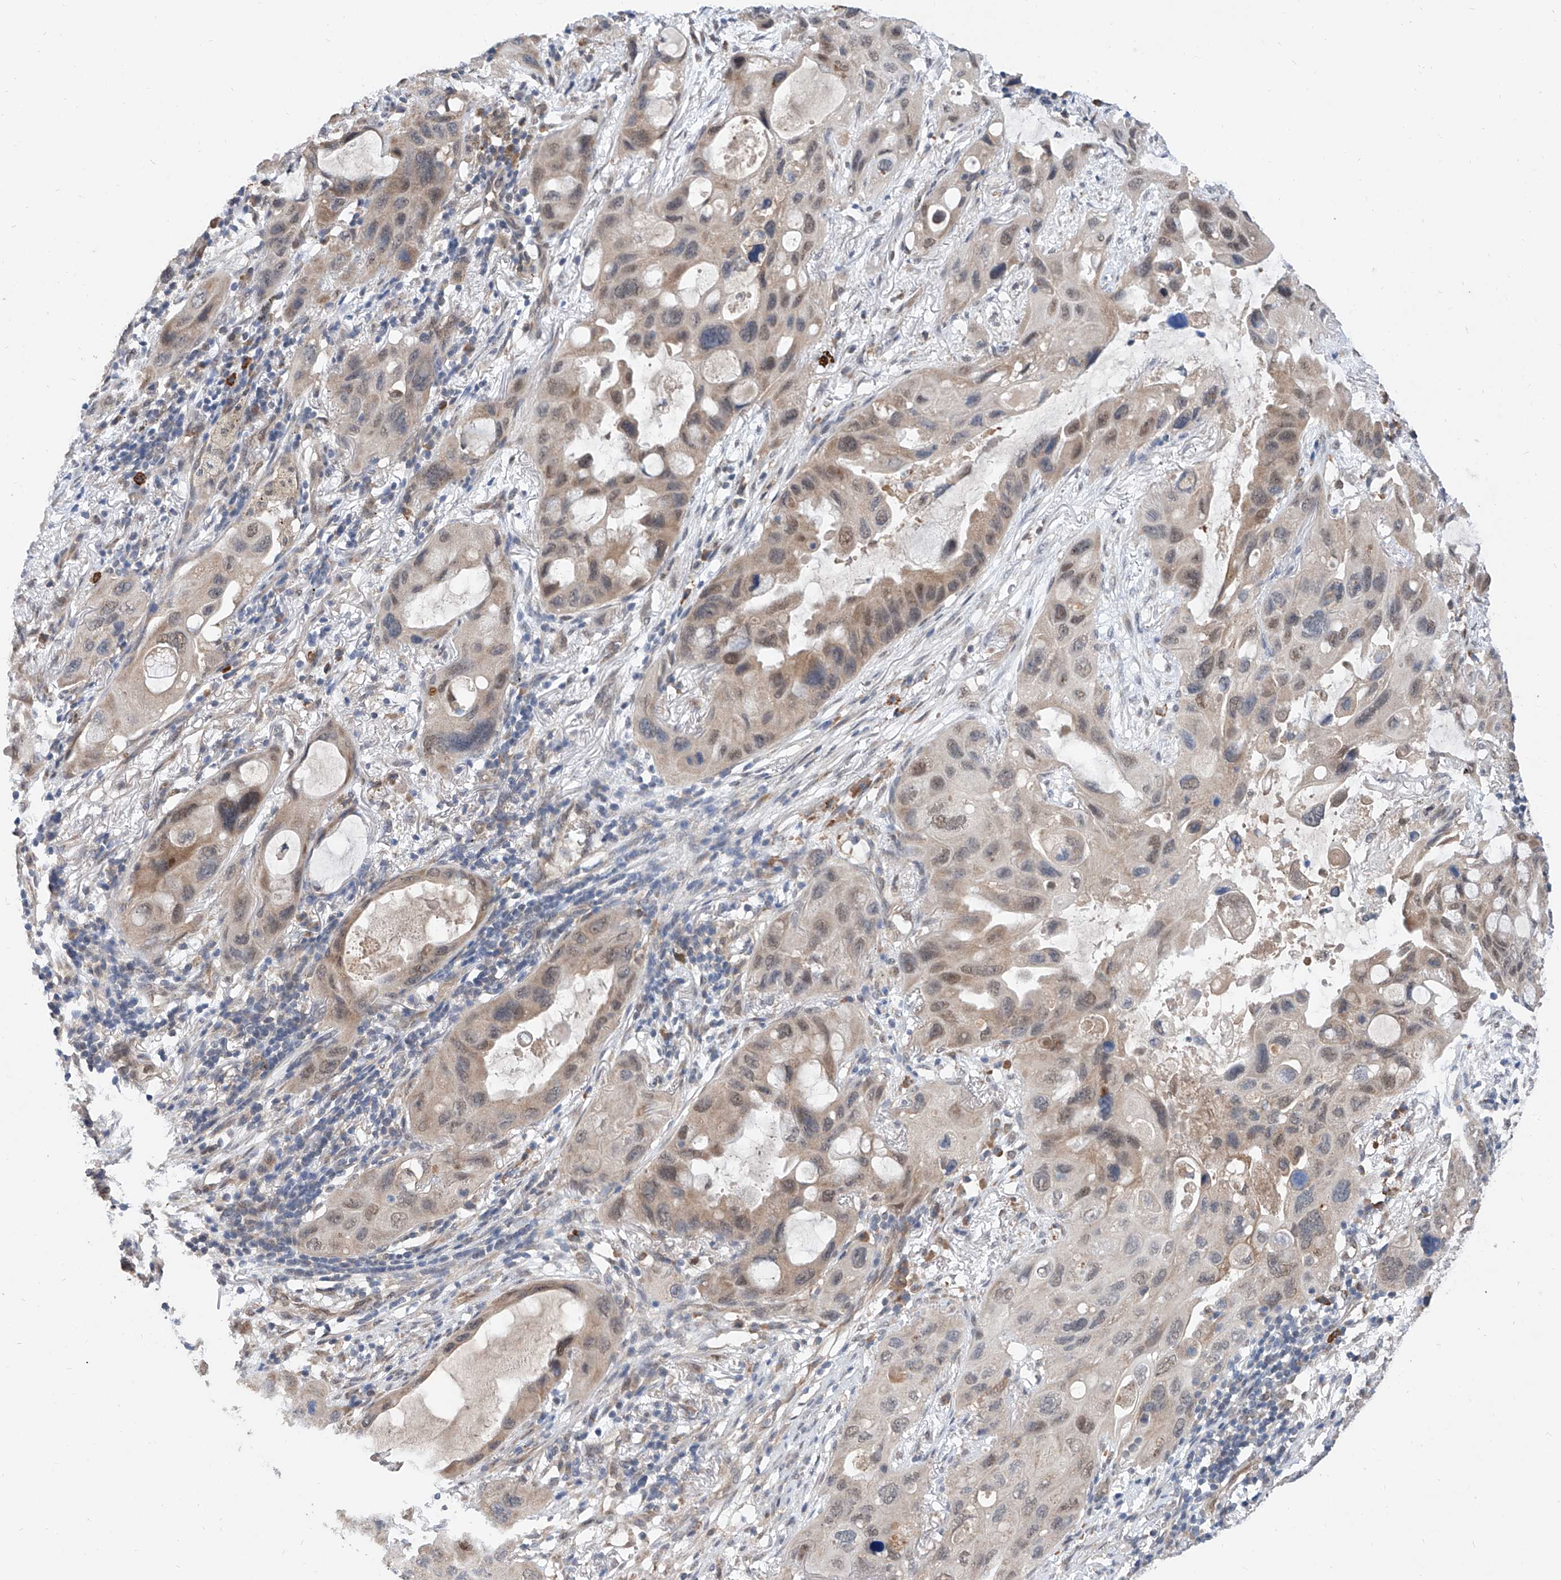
{"staining": {"intensity": "weak", "quantity": "25%-75%", "location": "cytoplasmic/membranous,nuclear"}, "tissue": "lung cancer", "cell_type": "Tumor cells", "image_type": "cancer", "snomed": [{"axis": "morphology", "description": "Squamous cell carcinoma, NOS"}, {"axis": "topography", "description": "Lung"}], "caption": "Tumor cells display weak cytoplasmic/membranous and nuclear expression in approximately 25%-75% of cells in lung cancer. (DAB IHC, brown staining for protein, blue staining for nuclei).", "gene": "CARMIL3", "patient": {"sex": "female", "age": 73}}